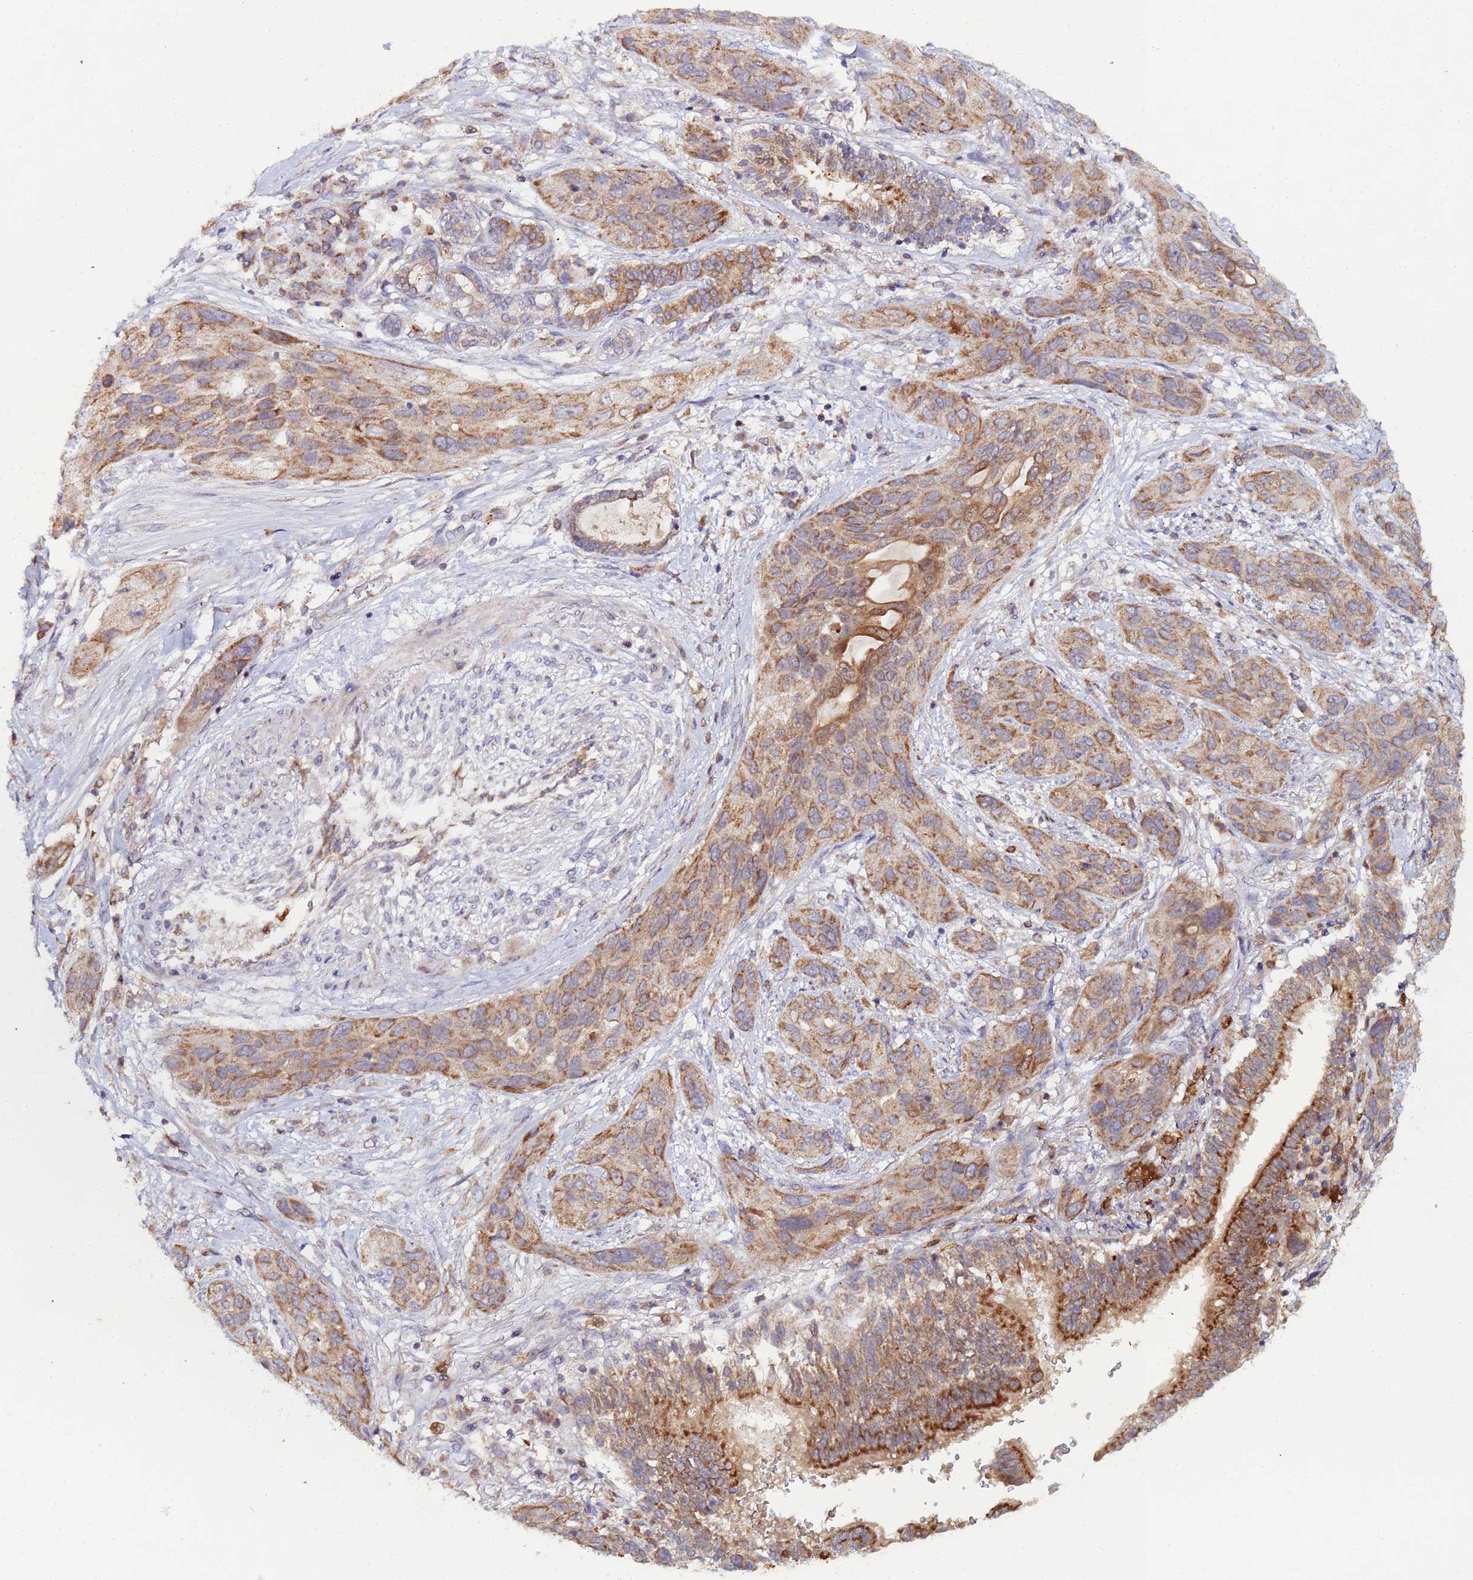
{"staining": {"intensity": "moderate", "quantity": ">75%", "location": "cytoplasmic/membranous"}, "tissue": "lung cancer", "cell_type": "Tumor cells", "image_type": "cancer", "snomed": [{"axis": "morphology", "description": "Squamous cell carcinoma, NOS"}, {"axis": "topography", "description": "Lung"}], "caption": "Squamous cell carcinoma (lung) stained for a protein (brown) shows moderate cytoplasmic/membranous positive positivity in approximately >75% of tumor cells.", "gene": "CCDC127", "patient": {"sex": "female", "age": 70}}